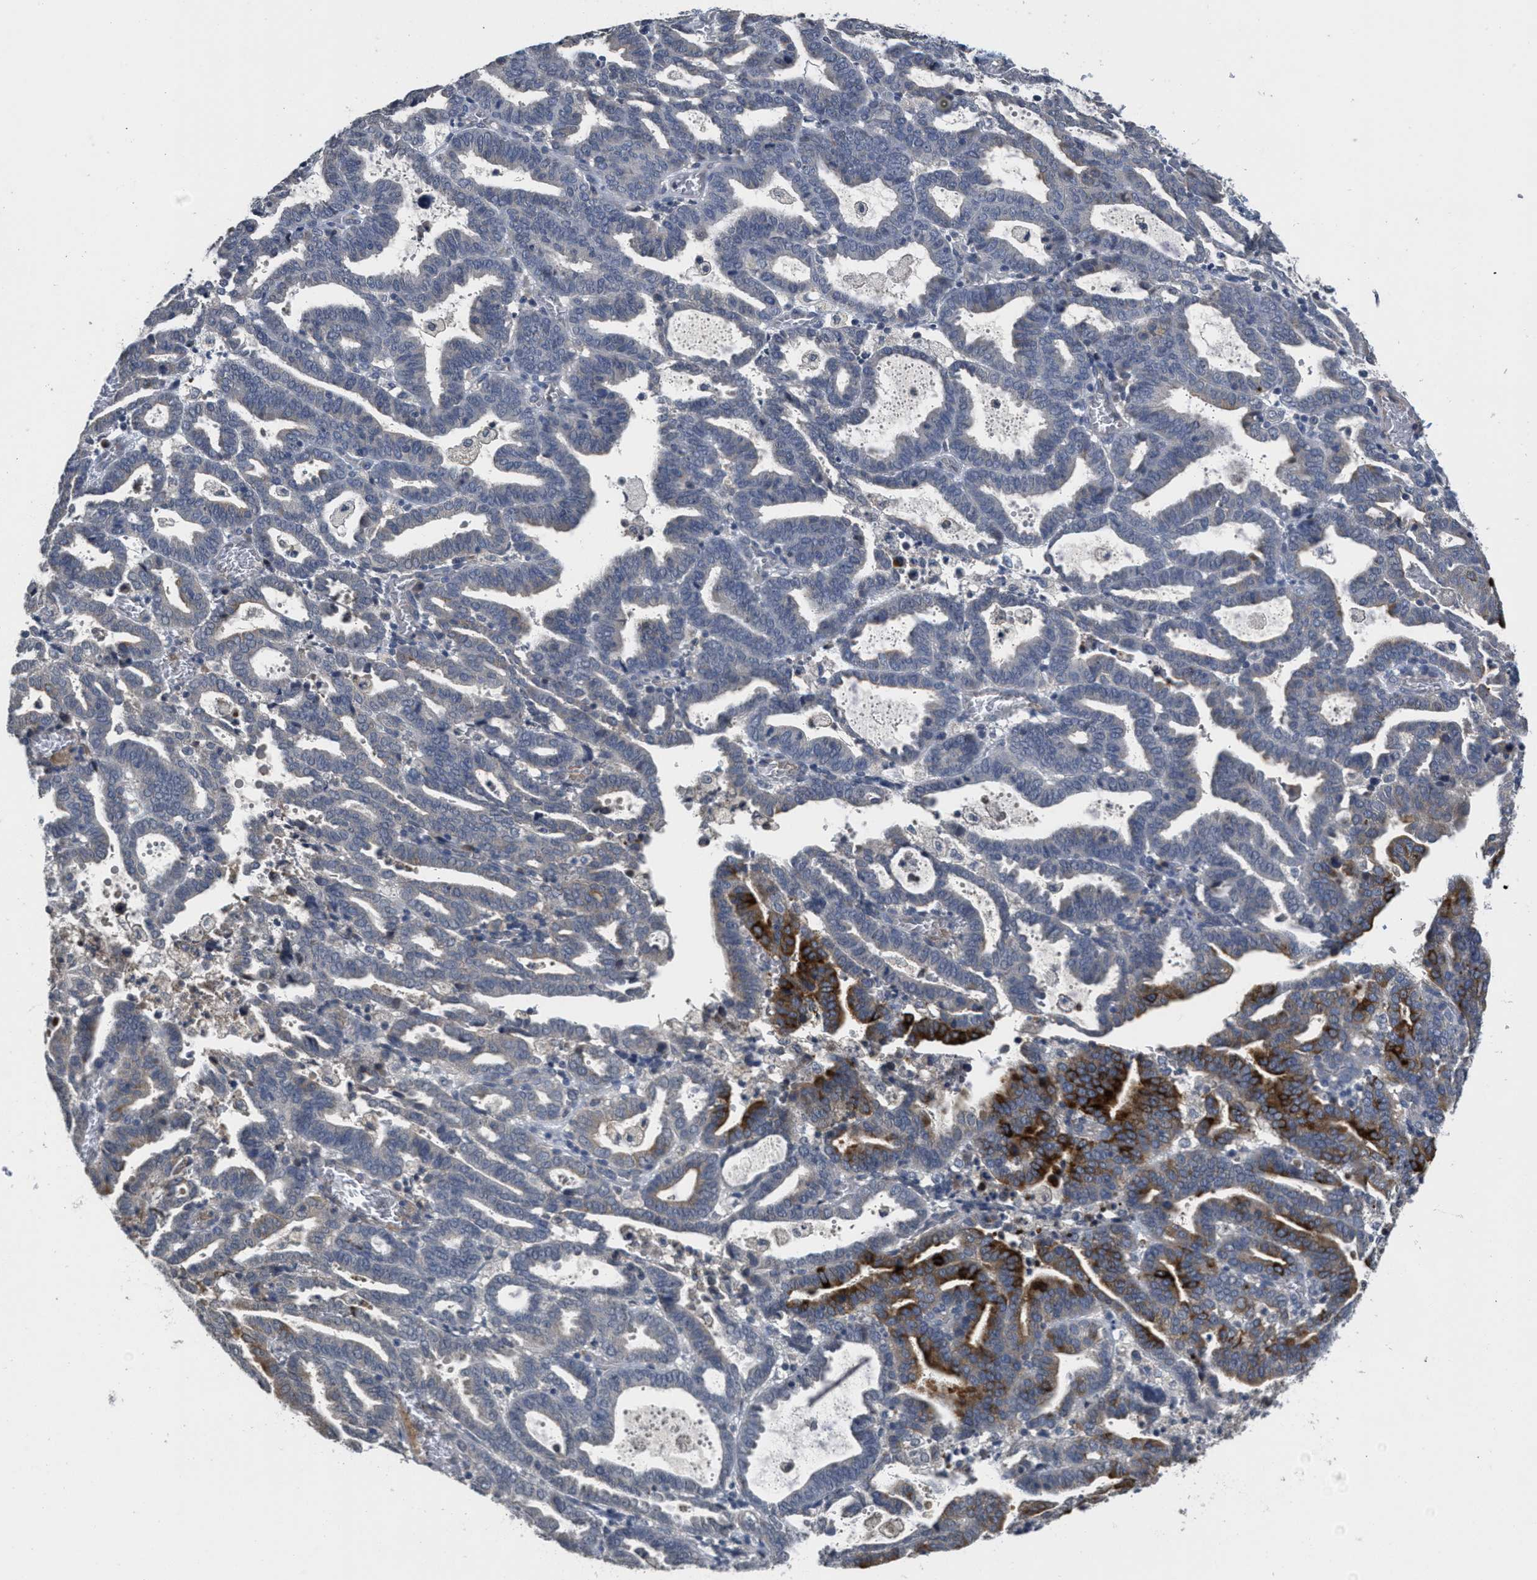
{"staining": {"intensity": "strong", "quantity": "<25%", "location": "cytoplasmic/membranous"}, "tissue": "endometrial cancer", "cell_type": "Tumor cells", "image_type": "cancer", "snomed": [{"axis": "morphology", "description": "Adenocarcinoma, NOS"}, {"axis": "topography", "description": "Uterus"}], "caption": "Endometrial cancer (adenocarcinoma) stained for a protein (brown) exhibits strong cytoplasmic/membranous positive staining in about <25% of tumor cells.", "gene": "ANGPT1", "patient": {"sex": "female", "age": 83}}